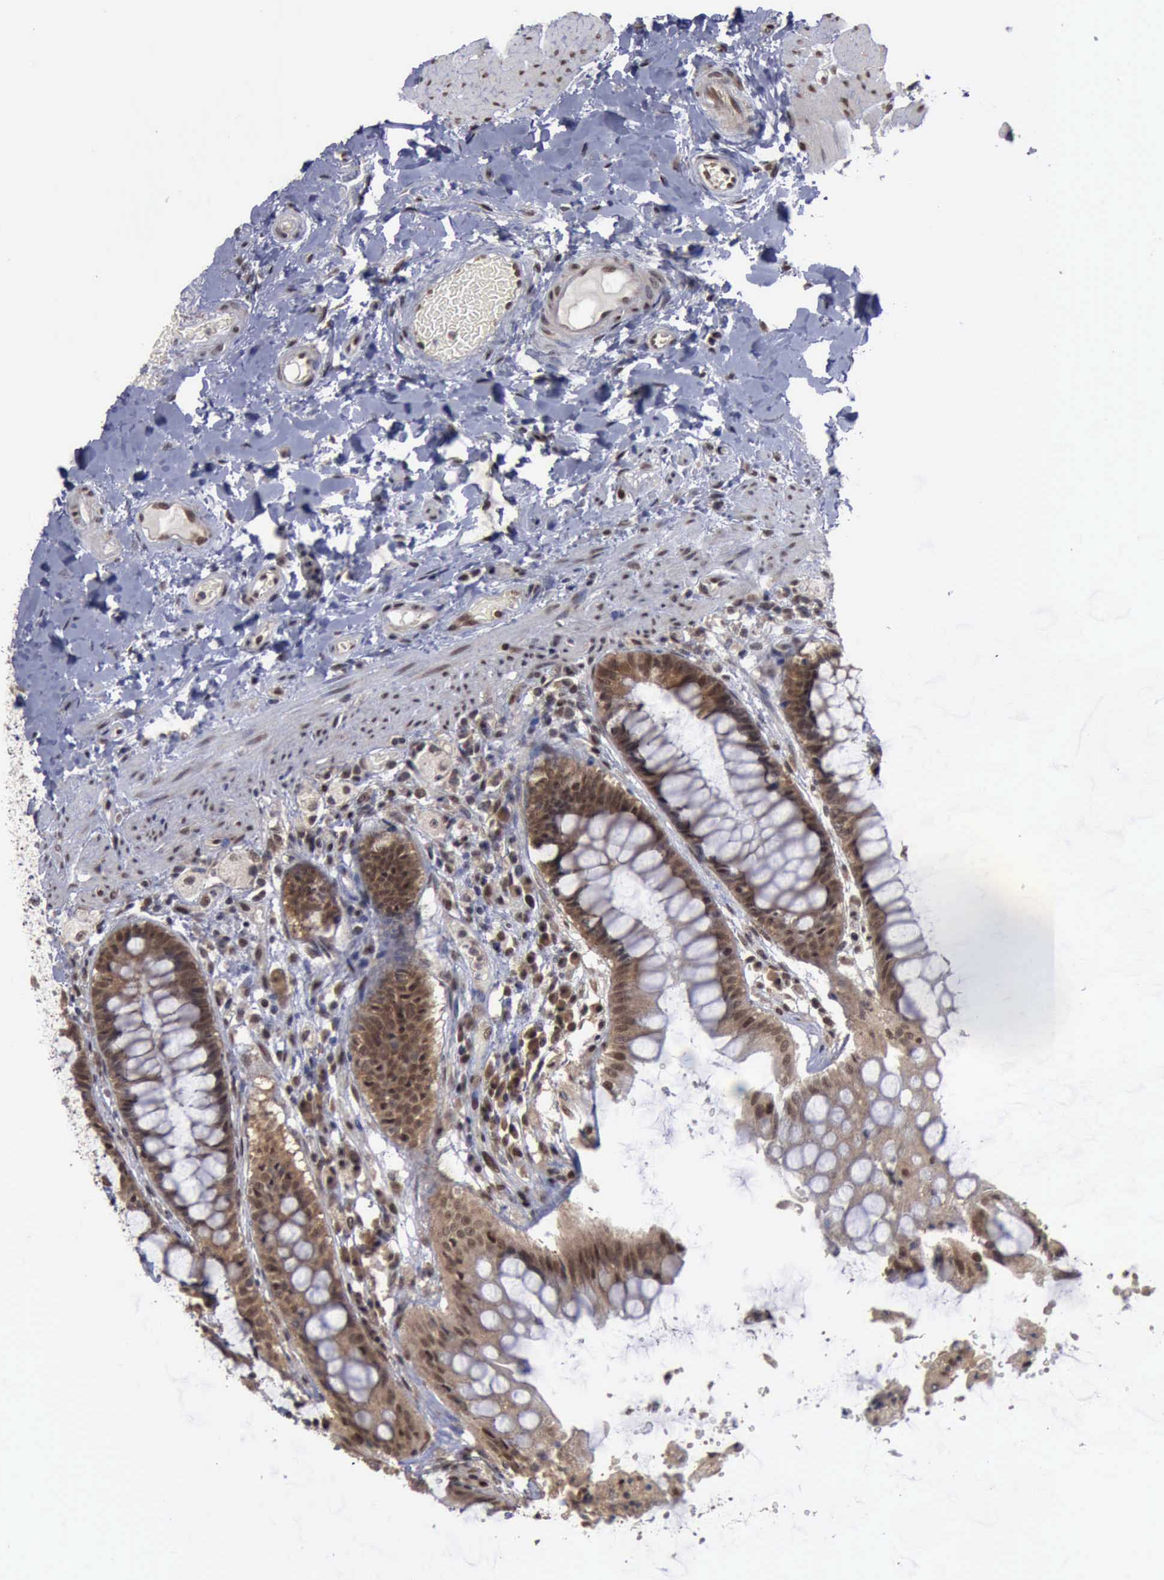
{"staining": {"intensity": "moderate", "quantity": ">75%", "location": "cytoplasmic/membranous,nuclear"}, "tissue": "rectum", "cell_type": "Glandular cells", "image_type": "normal", "snomed": [{"axis": "morphology", "description": "Normal tissue, NOS"}, {"axis": "topography", "description": "Rectum"}], "caption": "A micrograph showing moderate cytoplasmic/membranous,nuclear positivity in approximately >75% of glandular cells in normal rectum, as visualized by brown immunohistochemical staining.", "gene": "RTCB", "patient": {"sex": "female", "age": 46}}